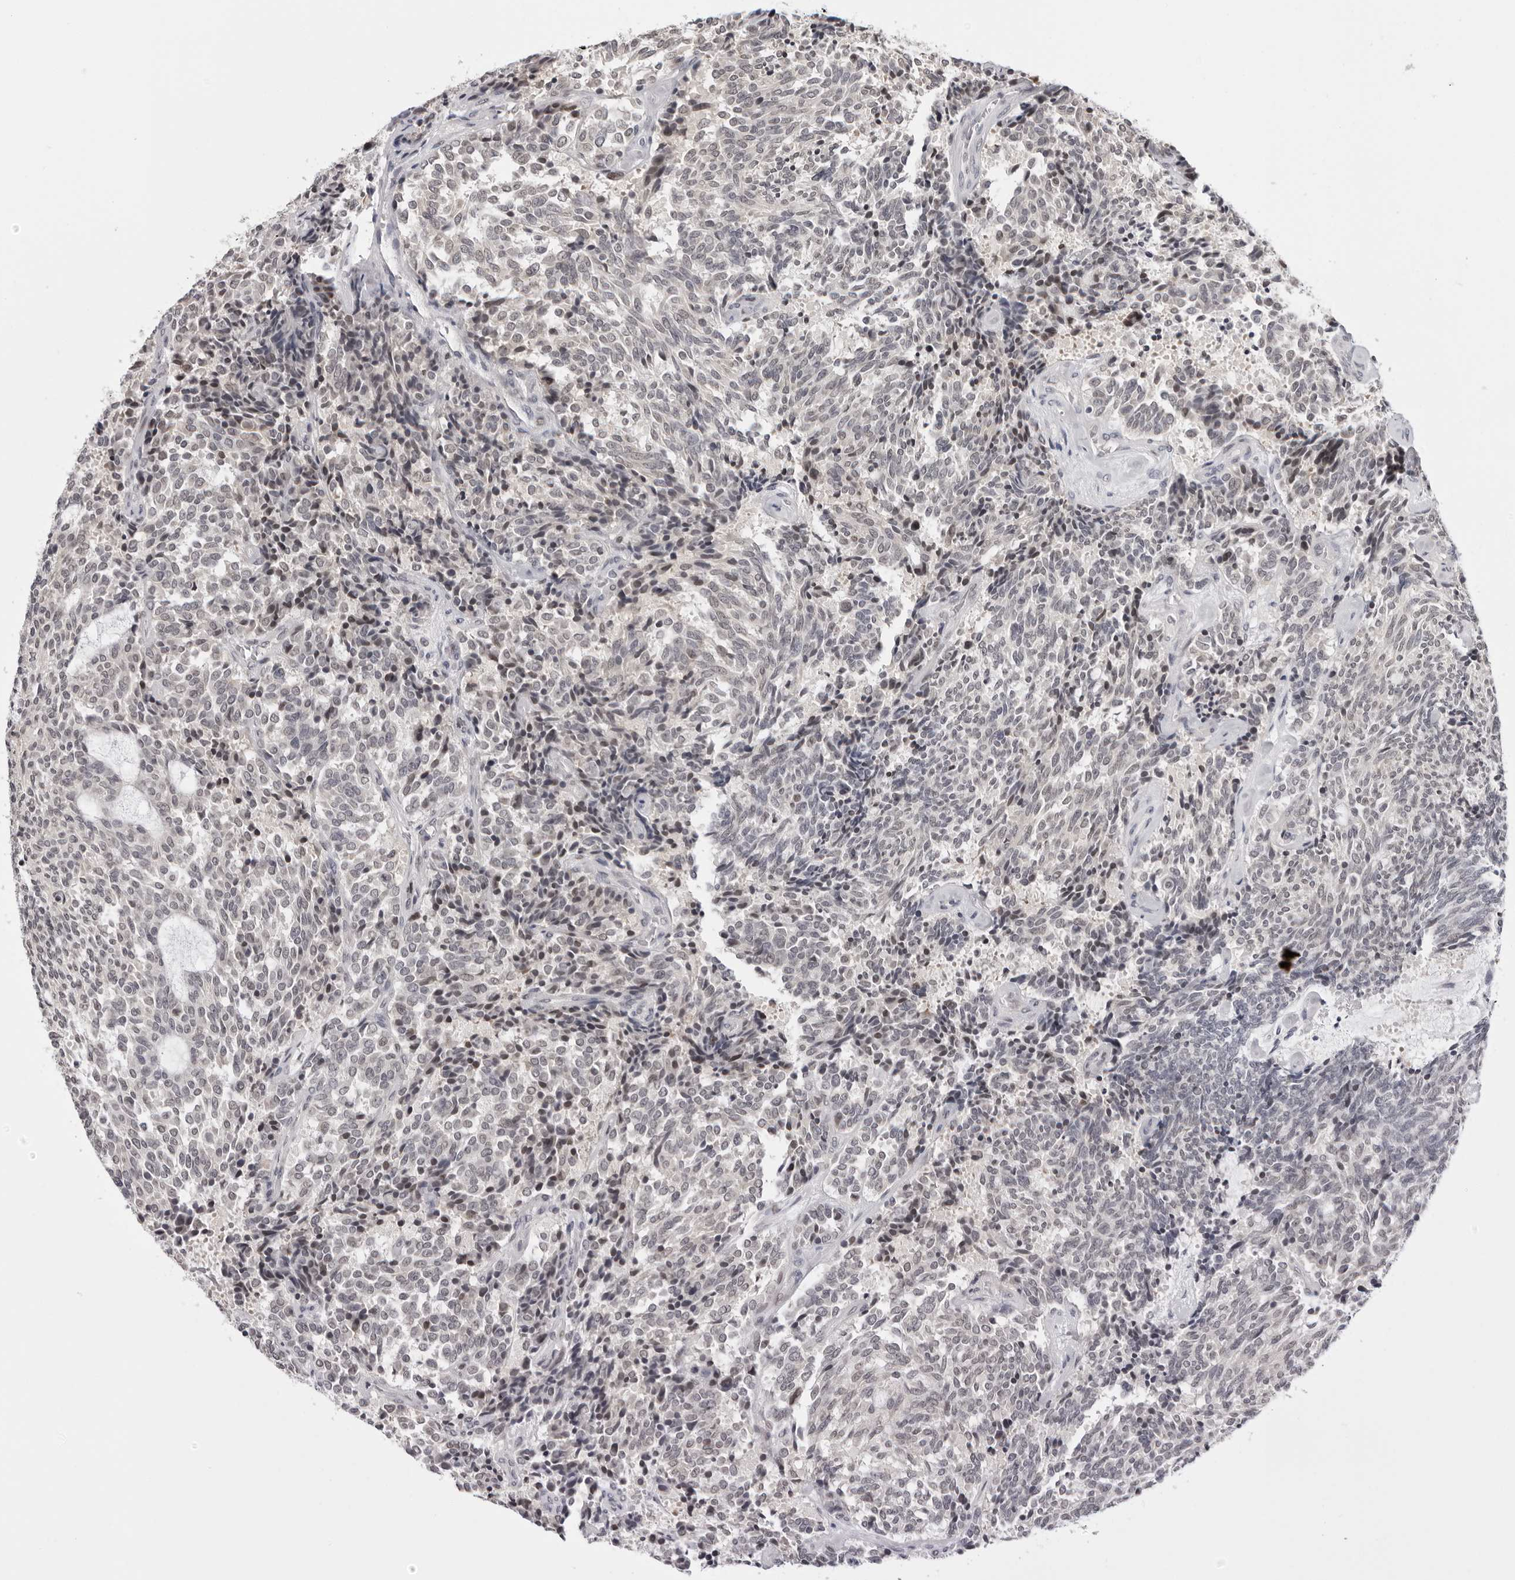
{"staining": {"intensity": "negative", "quantity": "none", "location": "none"}, "tissue": "carcinoid", "cell_type": "Tumor cells", "image_type": "cancer", "snomed": [{"axis": "morphology", "description": "Carcinoid, malignant, NOS"}, {"axis": "topography", "description": "Pancreas"}], "caption": "This histopathology image is of carcinoid (malignant) stained with immunohistochemistry to label a protein in brown with the nuclei are counter-stained blue. There is no staining in tumor cells.", "gene": "PRUNE1", "patient": {"sex": "female", "age": 54}}